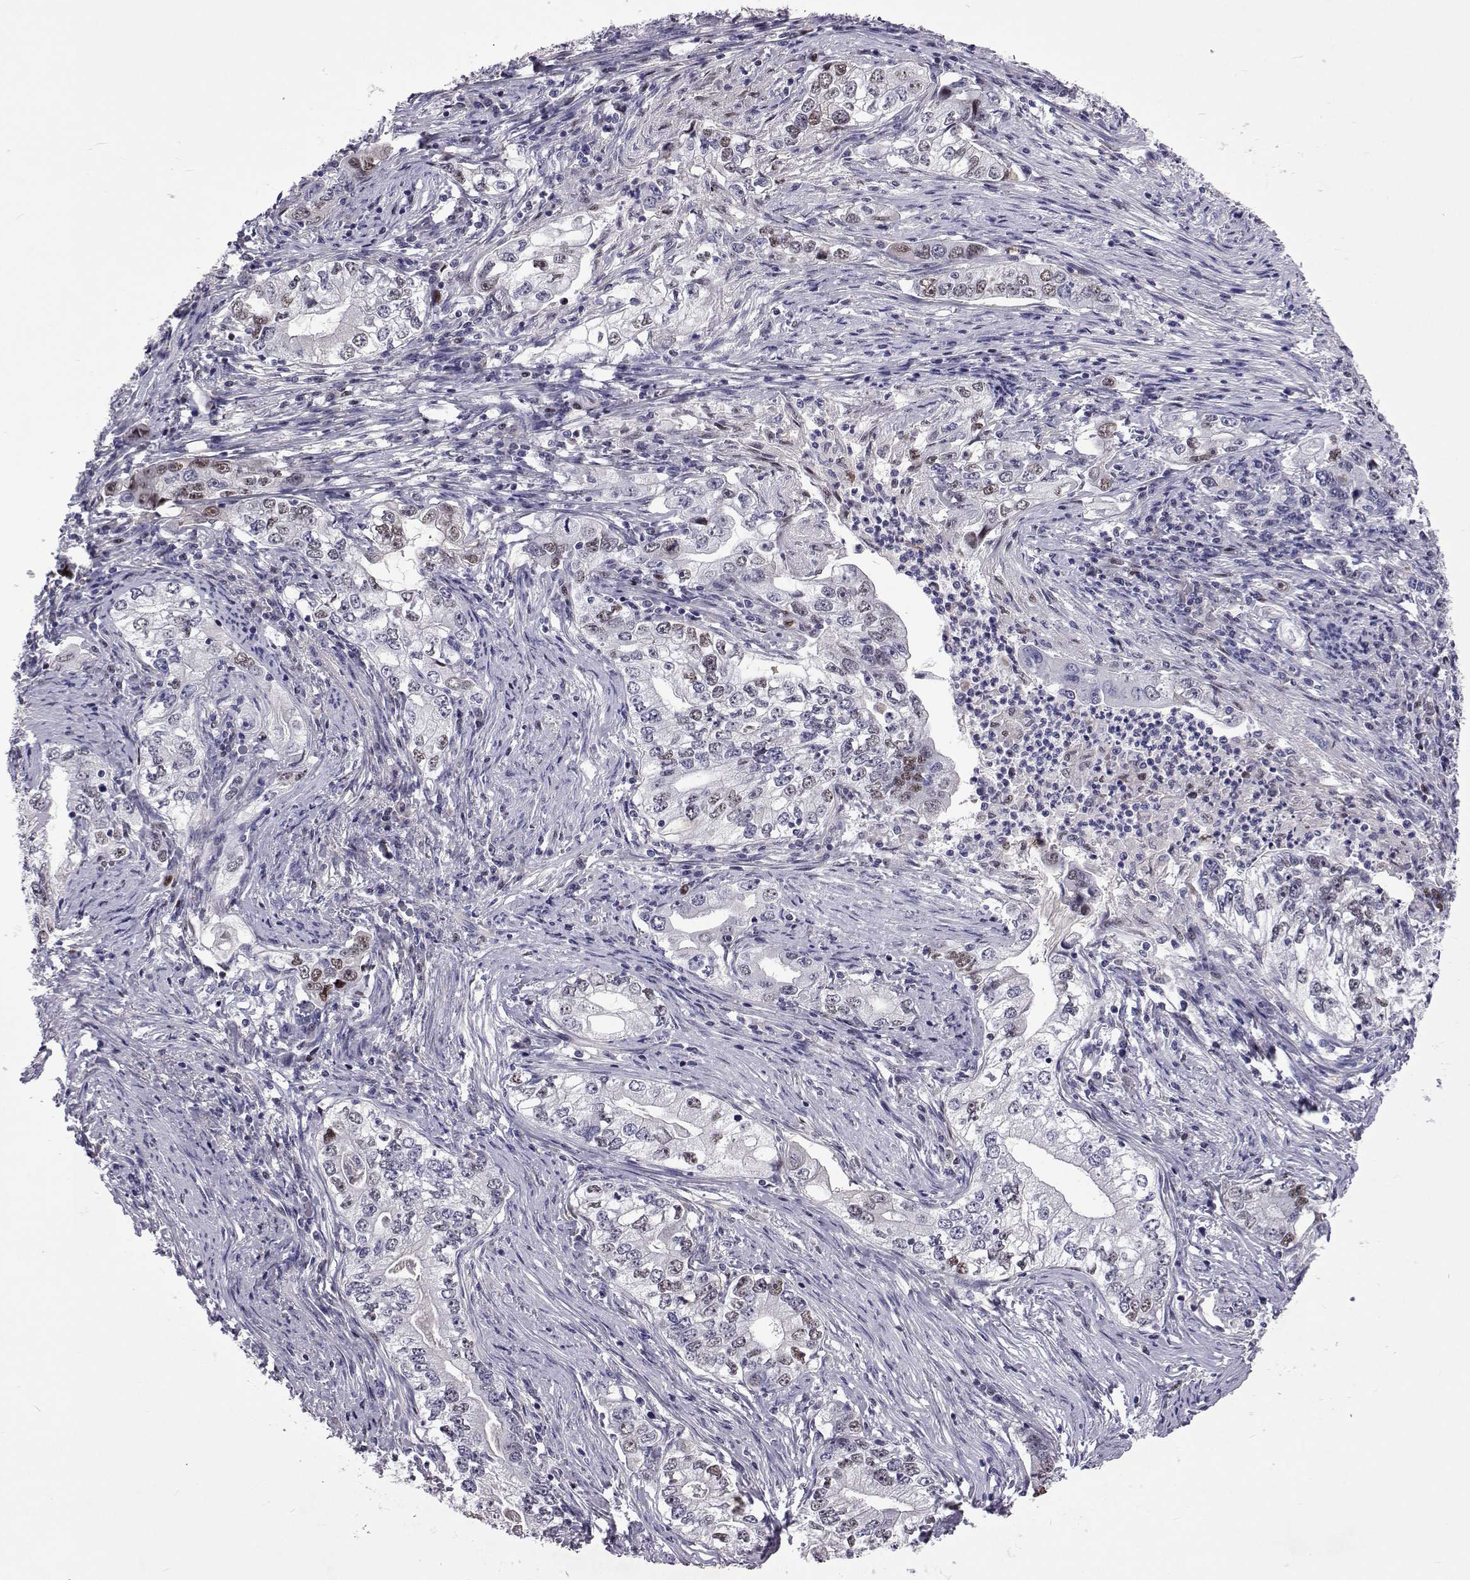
{"staining": {"intensity": "negative", "quantity": "none", "location": "none"}, "tissue": "stomach cancer", "cell_type": "Tumor cells", "image_type": "cancer", "snomed": [{"axis": "morphology", "description": "Adenocarcinoma, NOS"}, {"axis": "topography", "description": "Stomach, lower"}], "caption": "High magnification brightfield microscopy of adenocarcinoma (stomach) stained with DAB (3,3'-diaminobenzidine) (brown) and counterstained with hematoxylin (blue): tumor cells show no significant staining. (DAB immunohistochemistry (IHC) with hematoxylin counter stain).", "gene": "TCF15", "patient": {"sex": "female", "age": 72}}